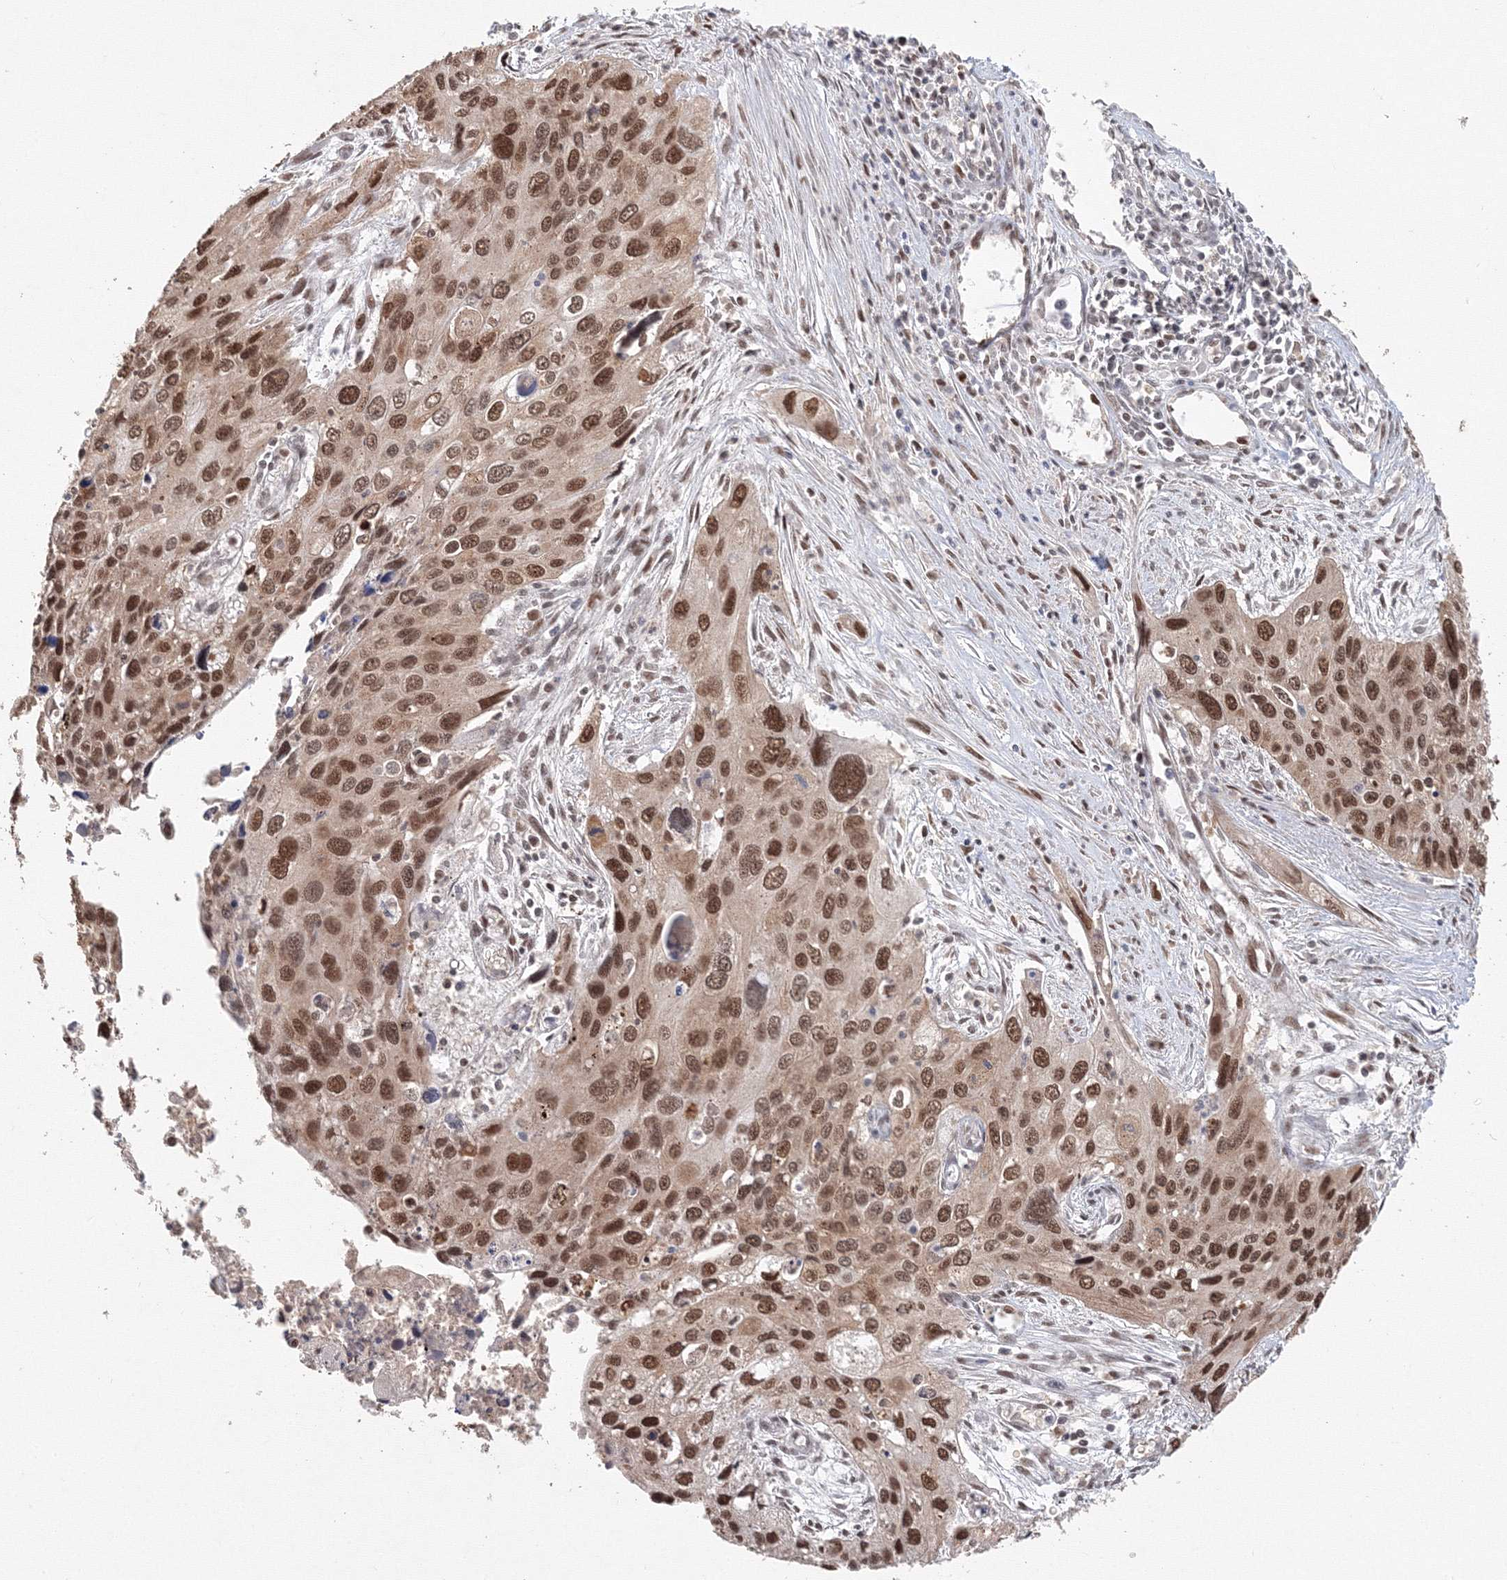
{"staining": {"intensity": "strong", "quantity": ">75%", "location": "nuclear"}, "tissue": "cervical cancer", "cell_type": "Tumor cells", "image_type": "cancer", "snomed": [{"axis": "morphology", "description": "Squamous cell carcinoma, NOS"}, {"axis": "topography", "description": "Cervix"}], "caption": "Protein staining of cervical cancer (squamous cell carcinoma) tissue shows strong nuclear expression in about >75% of tumor cells. The protein is stained brown, and the nuclei are stained in blue (DAB (3,3'-diaminobenzidine) IHC with brightfield microscopy, high magnification).", "gene": "IWS1", "patient": {"sex": "female", "age": 55}}